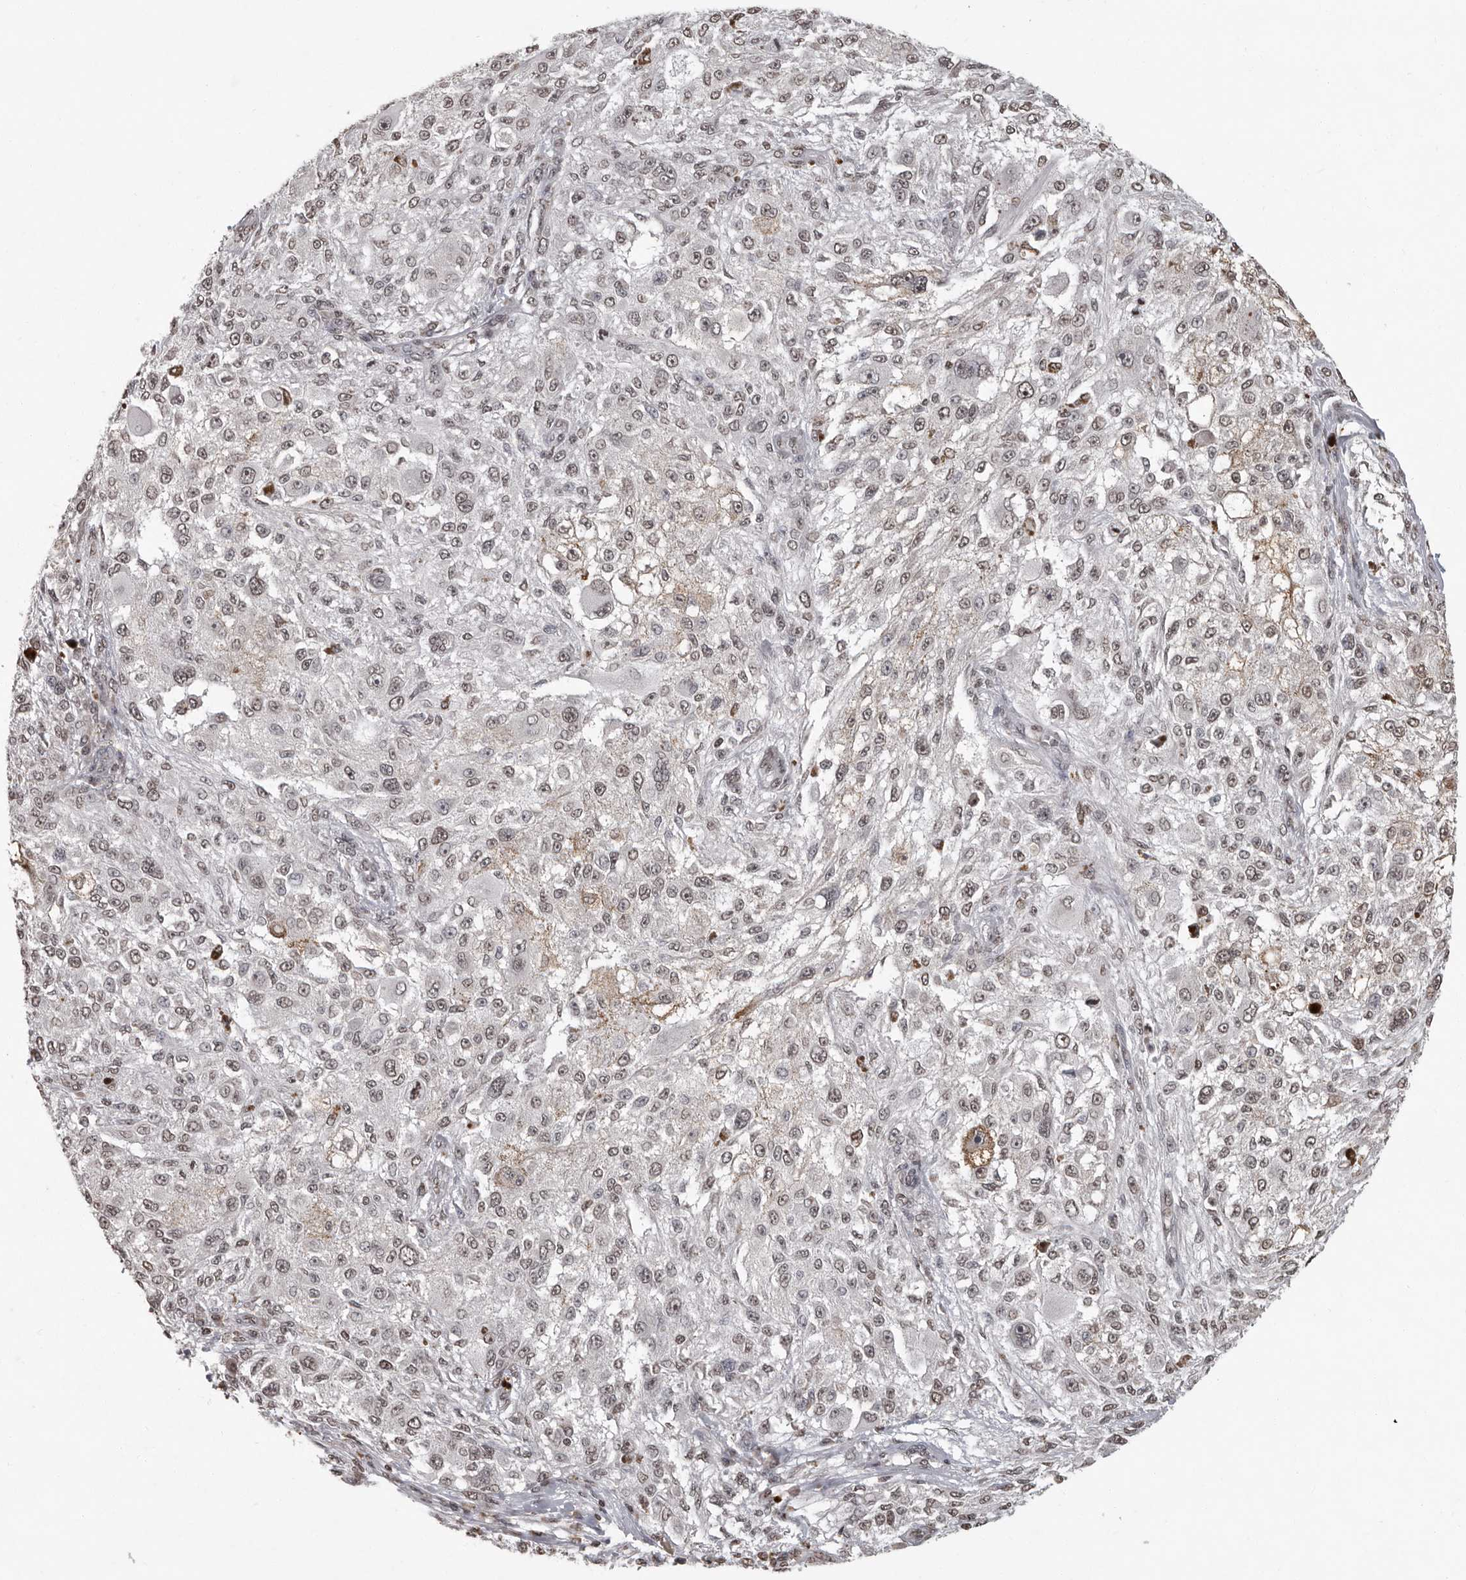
{"staining": {"intensity": "weak", "quantity": "<25%", "location": "nuclear"}, "tissue": "melanoma", "cell_type": "Tumor cells", "image_type": "cancer", "snomed": [{"axis": "morphology", "description": "Necrosis, NOS"}, {"axis": "morphology", "description": "Malignant melanoma, NOS"}, {"axis": "topography", "description": "Skin"}], "caption": "This micrograph is of malignant melanoma stained with immunohistochemistry (IHC) to label a protein in brown with the nuclei are counter-stained blue. There is no expression in tumor cells.", "gene": "WDR45", "patient": {"sex": "female", "age": 87}}